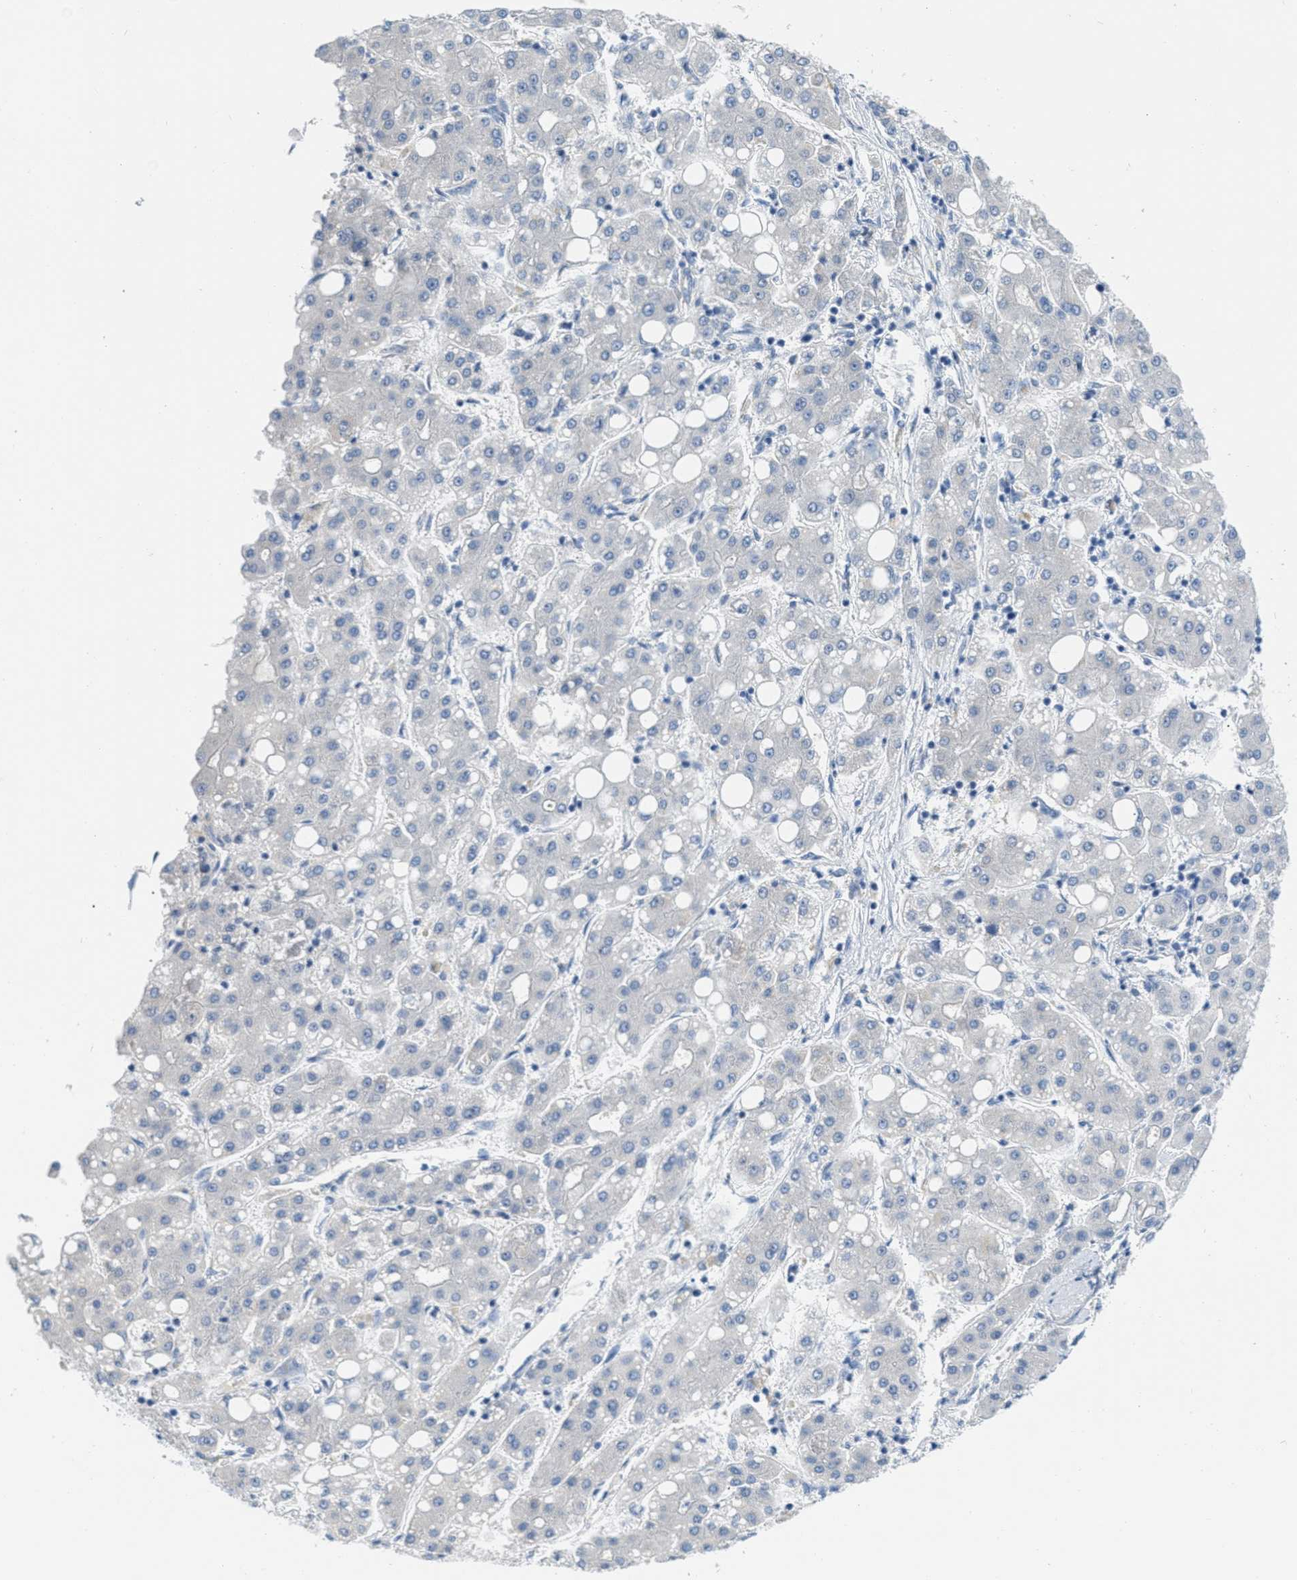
{"staining": {"intensity": "negative", "quantity": "none", "location": "none"}, "tissue": "liver cancer", "cell_type": "Tumor cells", "image_type": "cancer", "snomed": [{"axis": "morphology", "description": "Carcinoma, Hepatocellular, NOS"}, {"axis": "topography", "description": "Liver"}], "caption": "A histopathology image of hepatocellular carcinoma (liver) stained for a protein shows no brown staining in tumor cells.", "gene": "HSF2", "patient": {"sex": "male", "age": 65}}